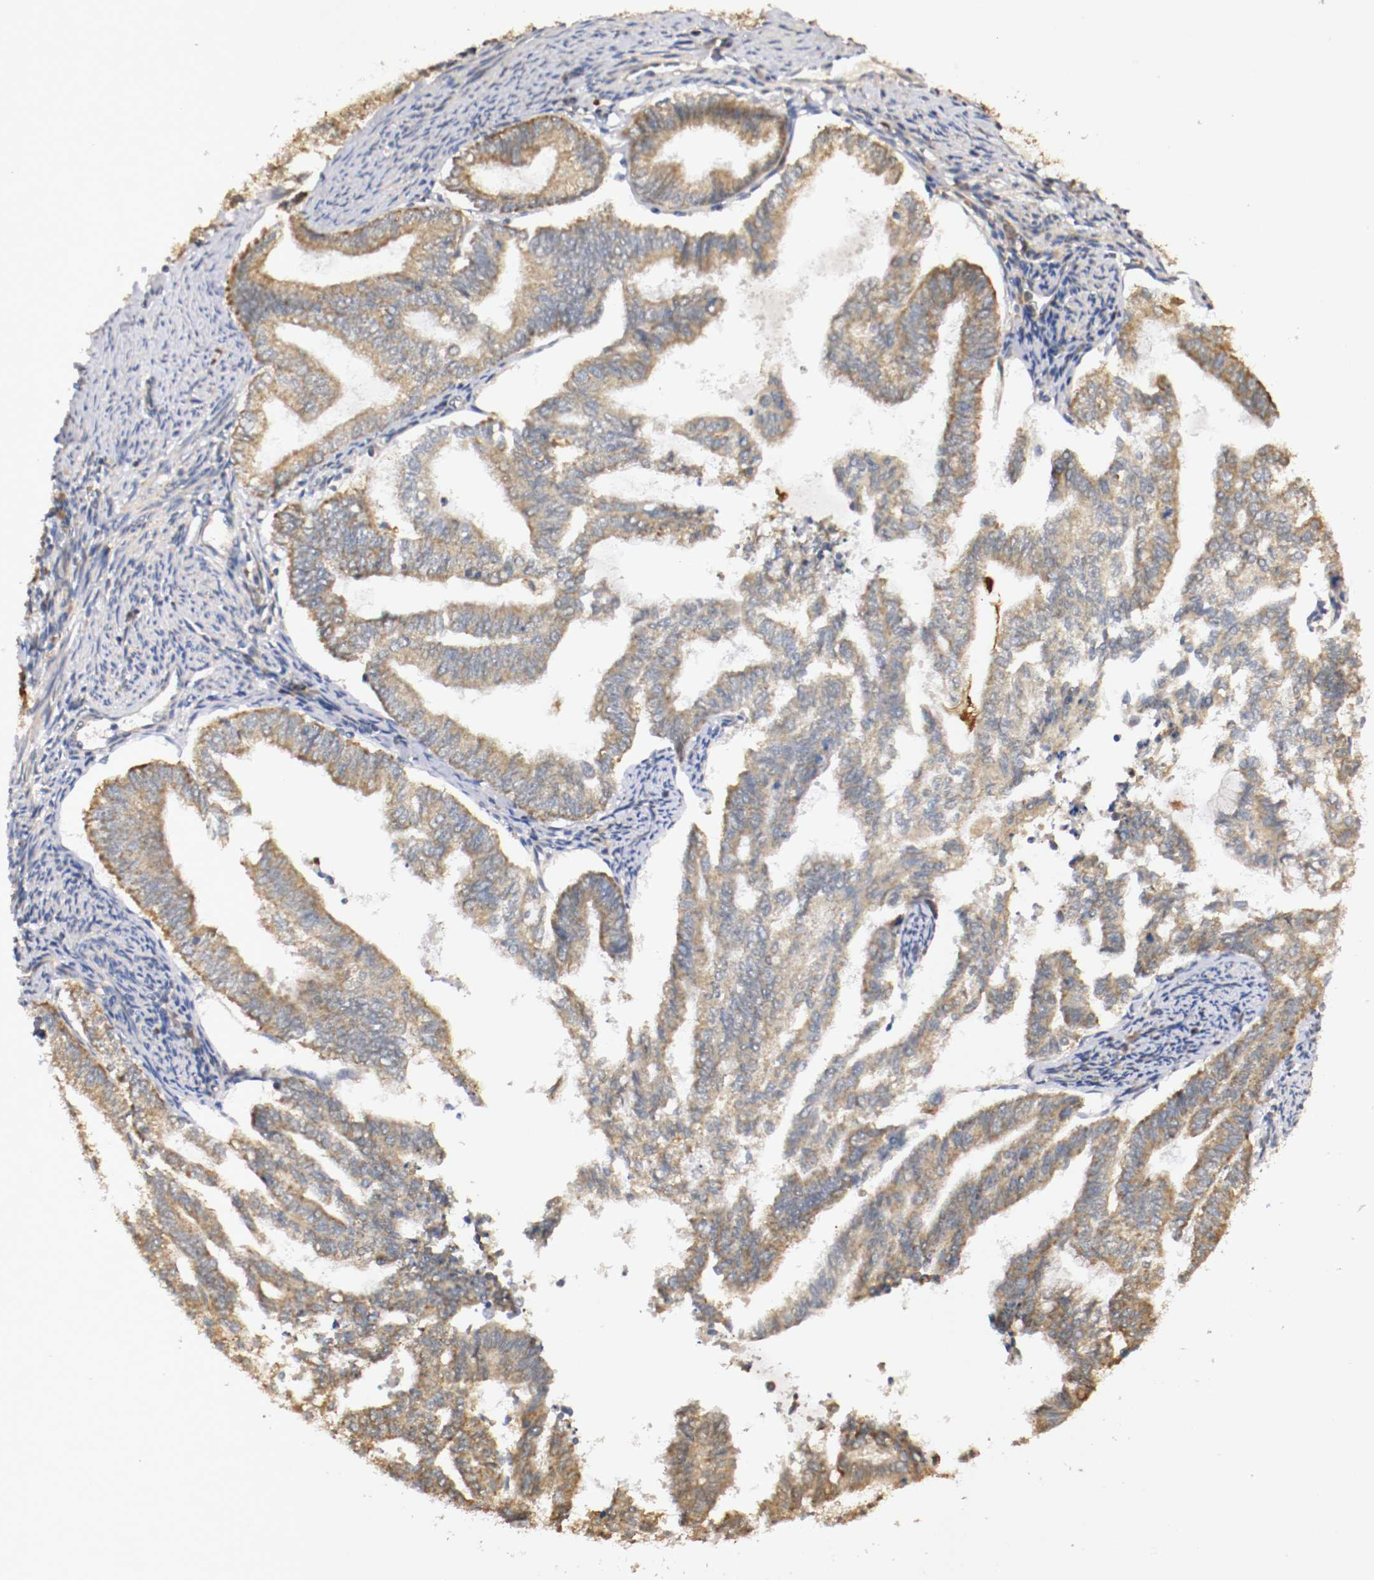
{"staining": {"intensity": "weak", "quantity": ">75%", "location": "cytoplasmic/membranous"}, "tissue": "endometrial cancer", "cell_type": "Tumor cells", "image_type": "cancer", "snomed": [{"axis": "morphology", "description": "Adenocarcinoma, NOS"}, {"axis": "topography", "description": "Endometrium"}], "caption": "IHC image of neoplastic tissue: human endometrial cancer (adenocarcinoma) stained using immunohistochemistry shows low levels of weak protein expression localized specifically in the cytoplasmic/membranous of tumor cells, appearing as a cytoplasmic/membranous brown color.", "gene": "VEZT", "patient": {"sex": "female", "age": 79}}